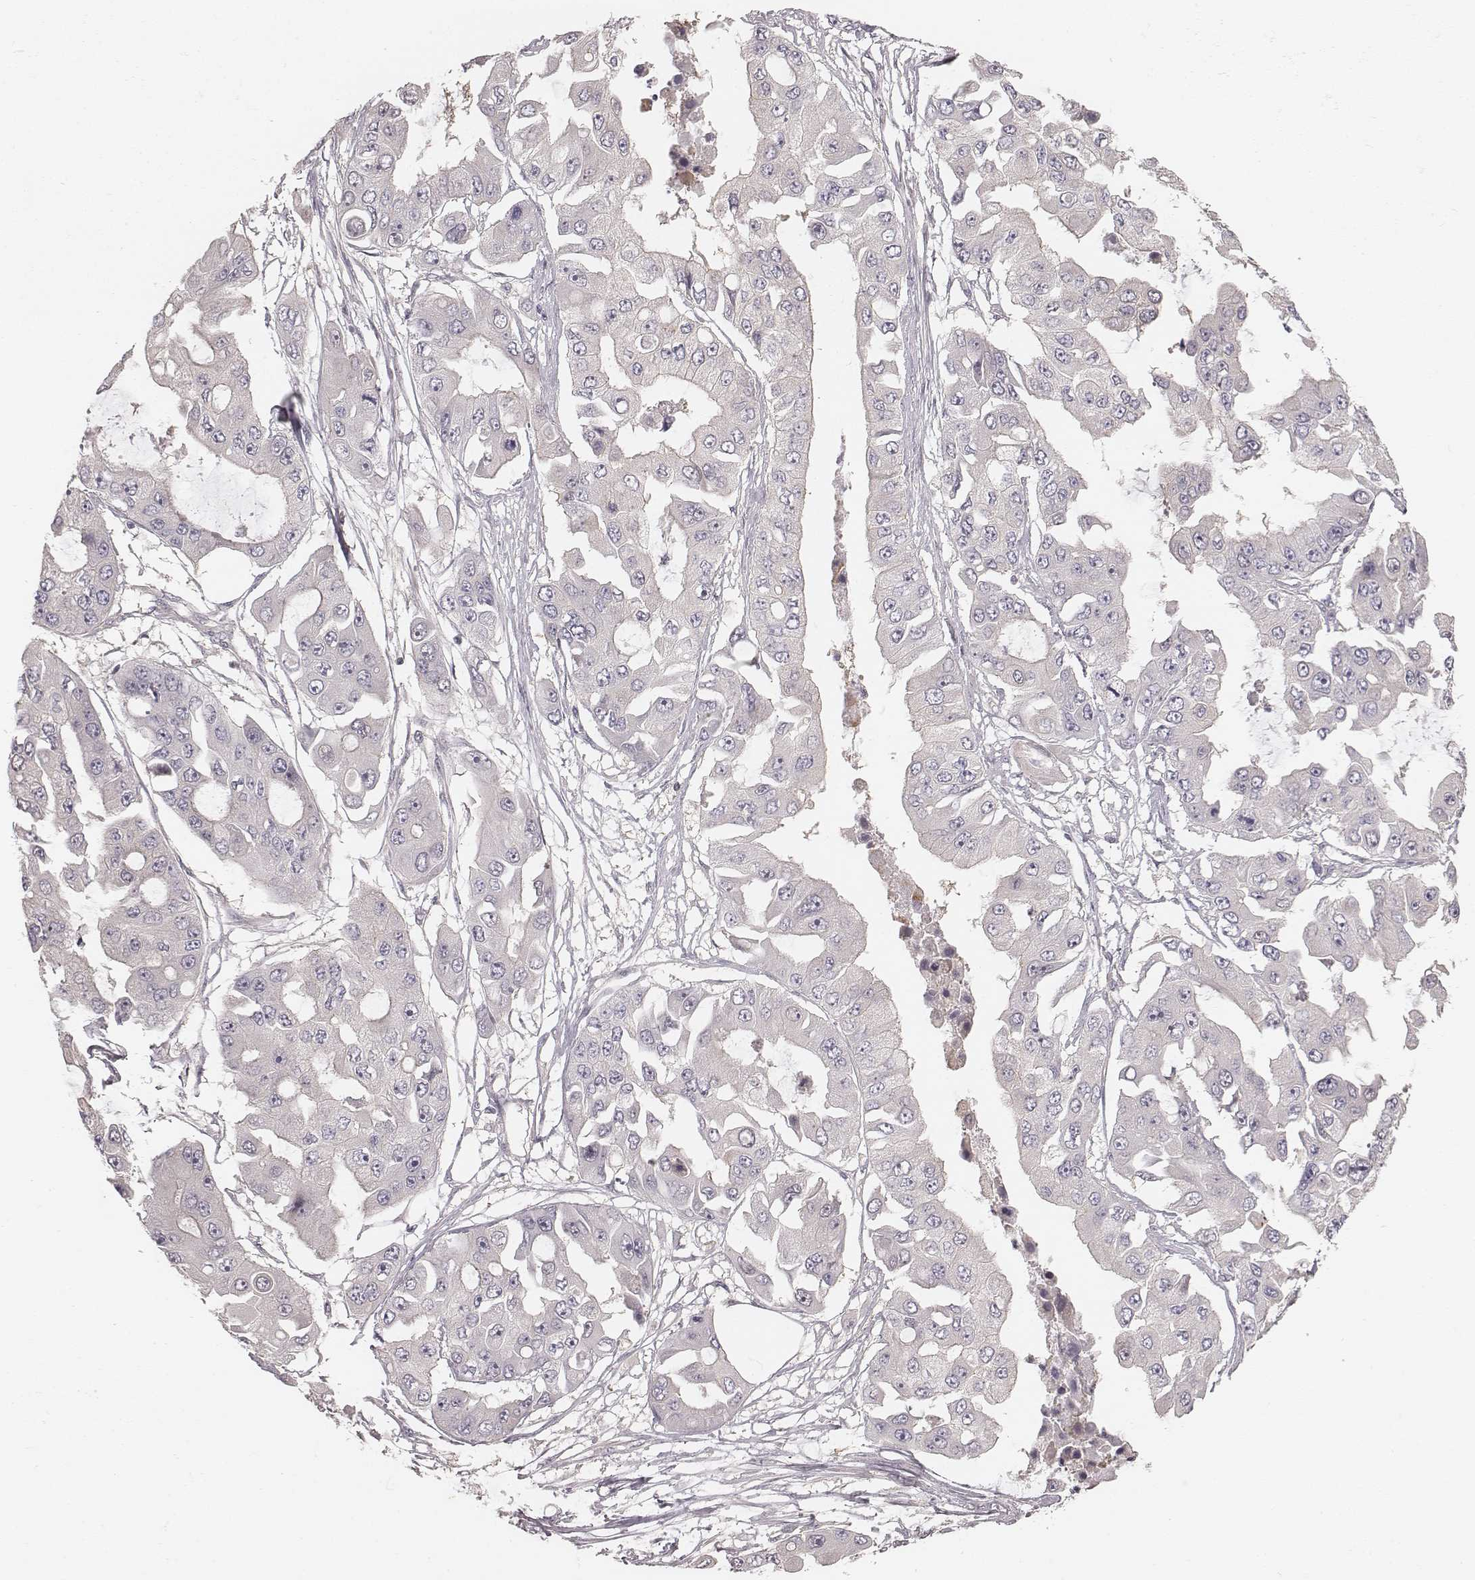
{"staining": {"intensity": "negative", "quantity": "none", "location": "none"}, "tissue": "ovarian cancer", "cell_type": "Tumor cells", "image_type": "cancer", "snomed": [{"axis": "morphology", "description": "Cystadenocarcinoma, serous, NOS"}, {"axis": "topography", "description": "Ovary"}], "caption": "Ovarian serous cystadenocarcinoma was stained to show a protein in brown. There is no significant staining in tumor cells.", "gene": "TDRD5", "patient": {"sex": "female", "age": 56}}